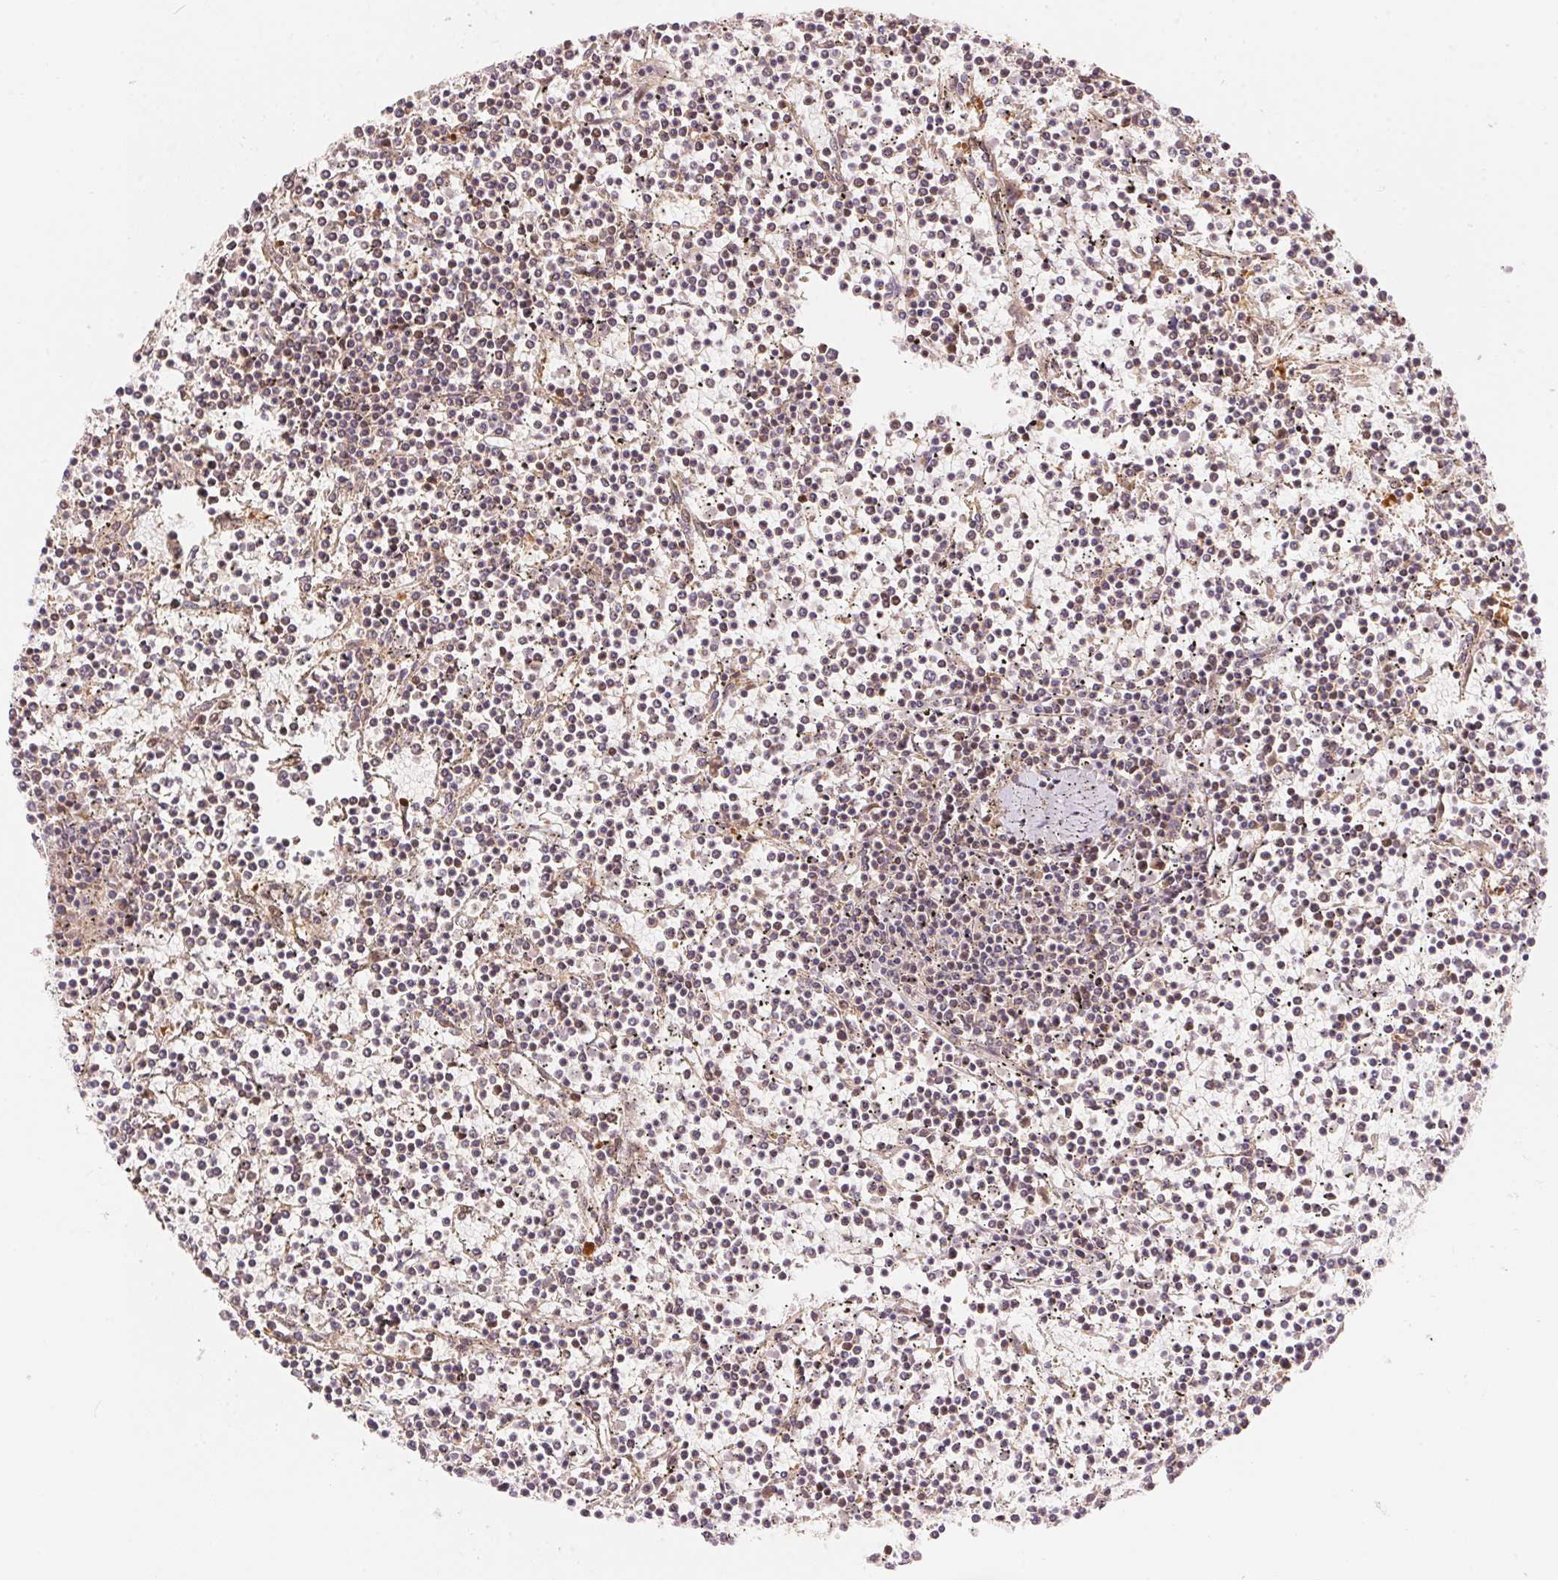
{"staining": {"intensity": "negative", "quantity": "none", "location": "none"}, "tissue": "lymphoma", "cell_type": "Tumor cells", "image_type": "cancer", "snomed": [{"axis": "morphology", "description": "Malignant lymphoma, non-Hodgkin's type, Low grade"}, {"axis": "topography", "description": "Spleen"}], "caption": "DAB immunohistochemical staining of lymphoma displays no significant expression in tumor cells.", "gene": "TNIP2", "patient": {"sex": "female", "age": 19}}